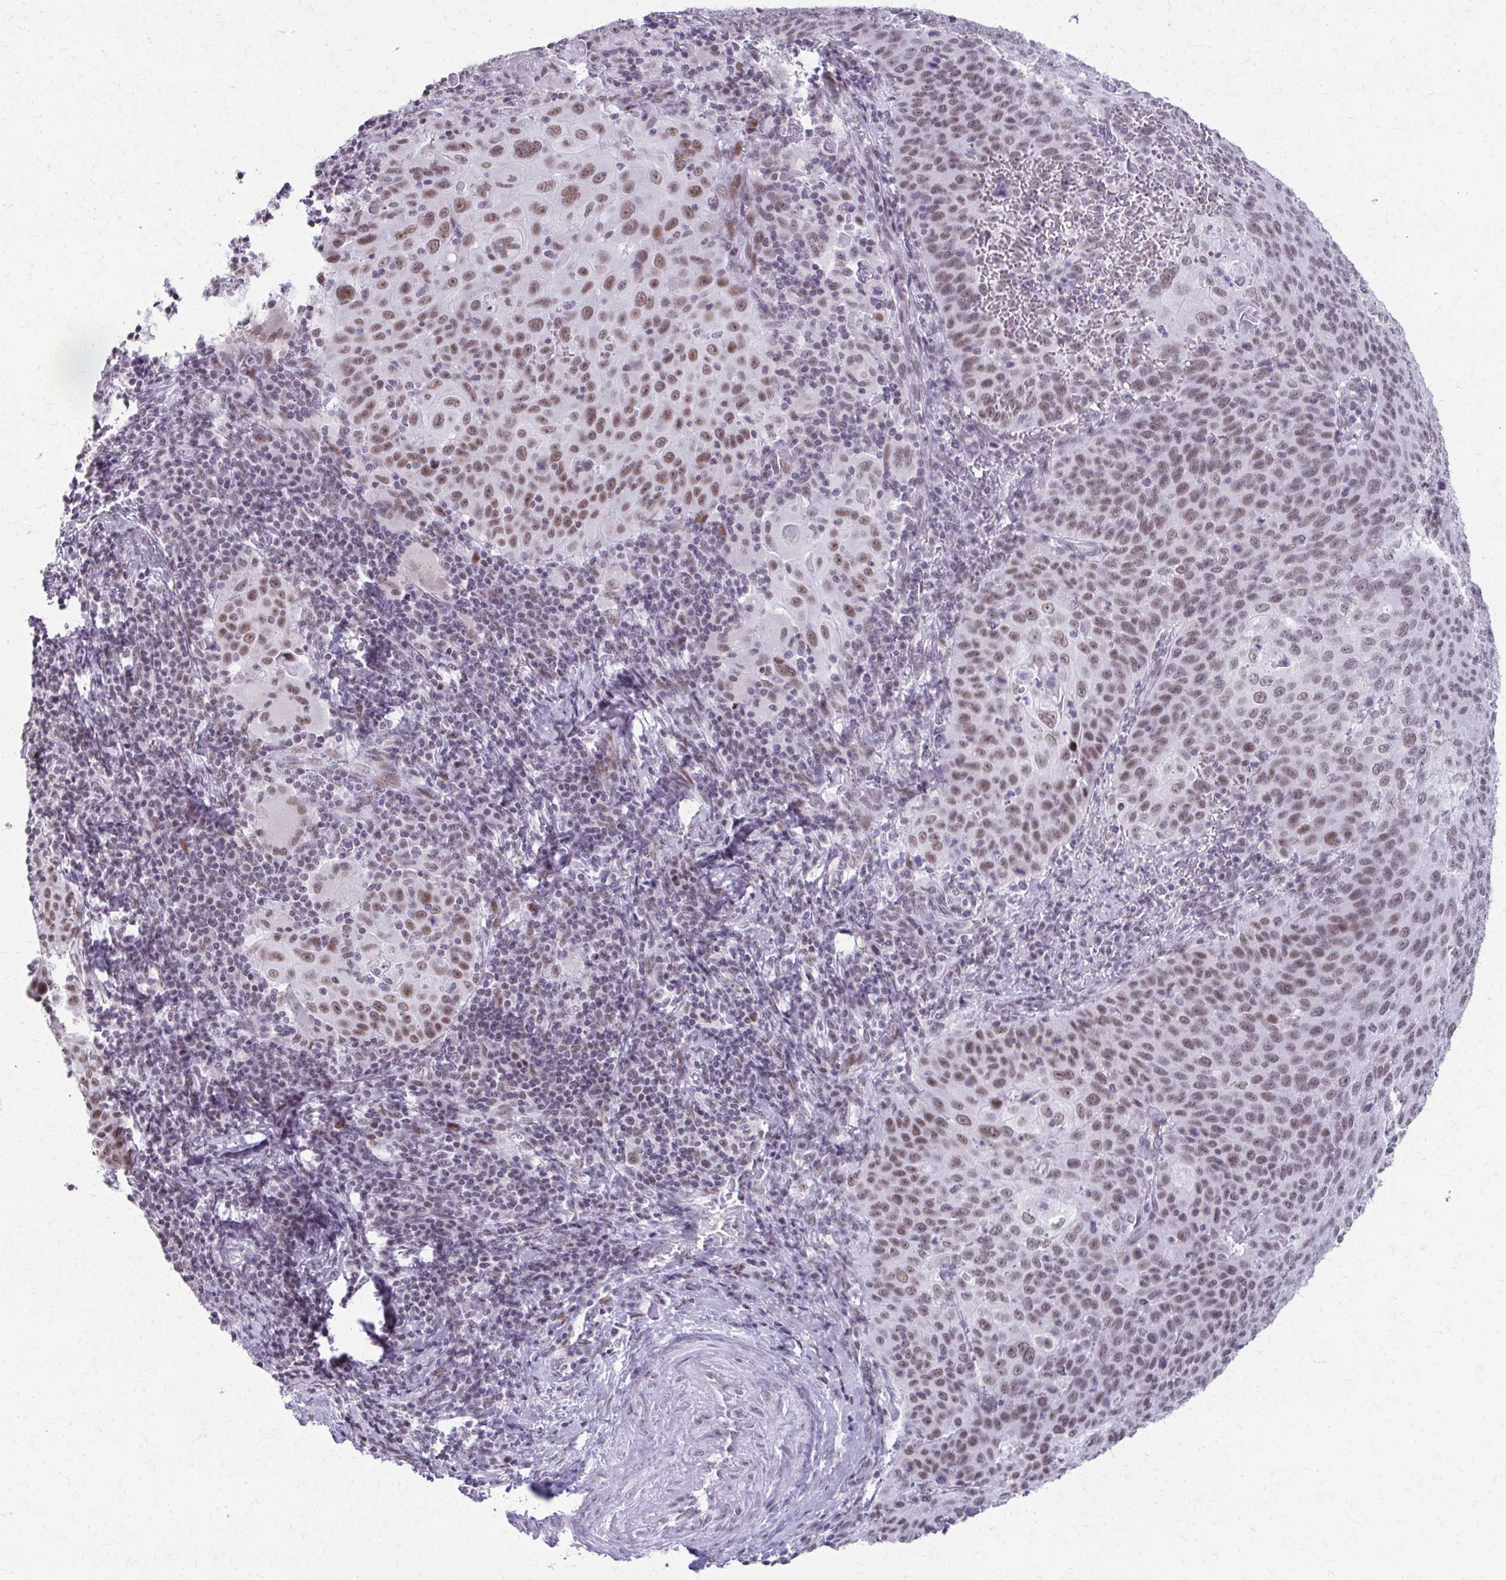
{"staining": {"intensity": "moderate", "quantity": "25%-75%", "location": "nuclear"}, "tissue": "cervical cancer", "cell_type": "Tumor cells", "image_type": "cancer", "snomed": [{"axis": "morphology", "description": "Squamous cell carcinoma, NOS"}, {"axis": "topography", "description": "Cervix"}], "caption": "This image exhibits cervical cancer stained with immunohistochemistry (IHC) to label a protein in brown. The nuclear of tumor cells show moderate positivity for the protein. Nuclei are counter-stained blue.", "gene": "SS18", "patient": {"sex": "female", "age": 65}}